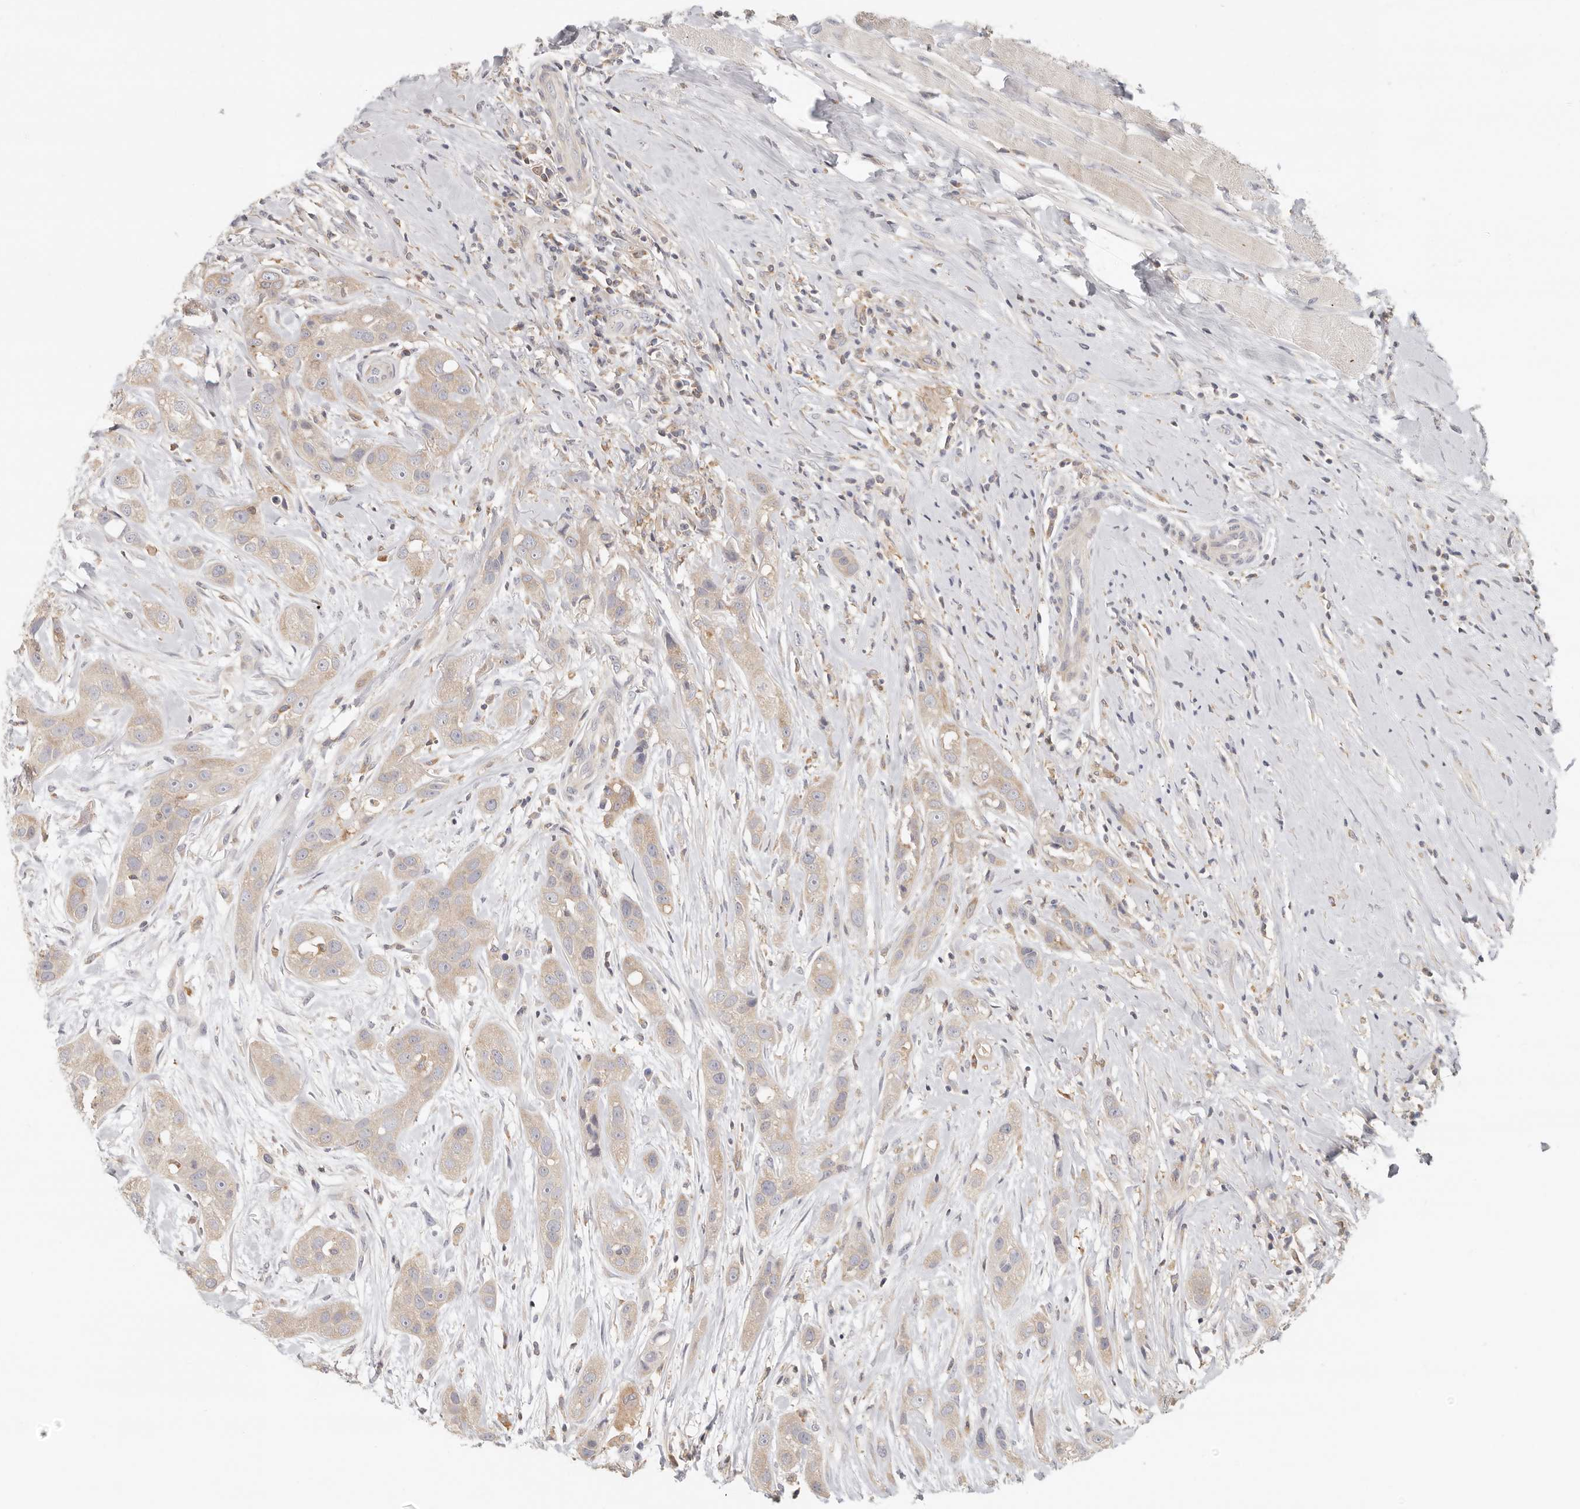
{"staining": {"intensity": "weak", "quantity": ">75%", "location": "cytoplasmic/membranous"}, "tissue": "head and neck cancer", "cell_type": "Tumor cells", "image_type": "cancer", "snomed": [{"axis": "morphology", "description": "Normal tissue, NOS"}, {"axis": "morphology", "description": "Squamous cell carcinoma, NOS"}, {"axis": "topography", "description": "Skeletal muscle"}, {"axis": "topography", "description": "Head-Neck"}], "caption": "A brown stain labels weak cytoplasmic/membranous staining of a protein in head and neck cancer tumor cells.", "gene": "ANXA9", "patient": {"sex": "male", "age": 51}}